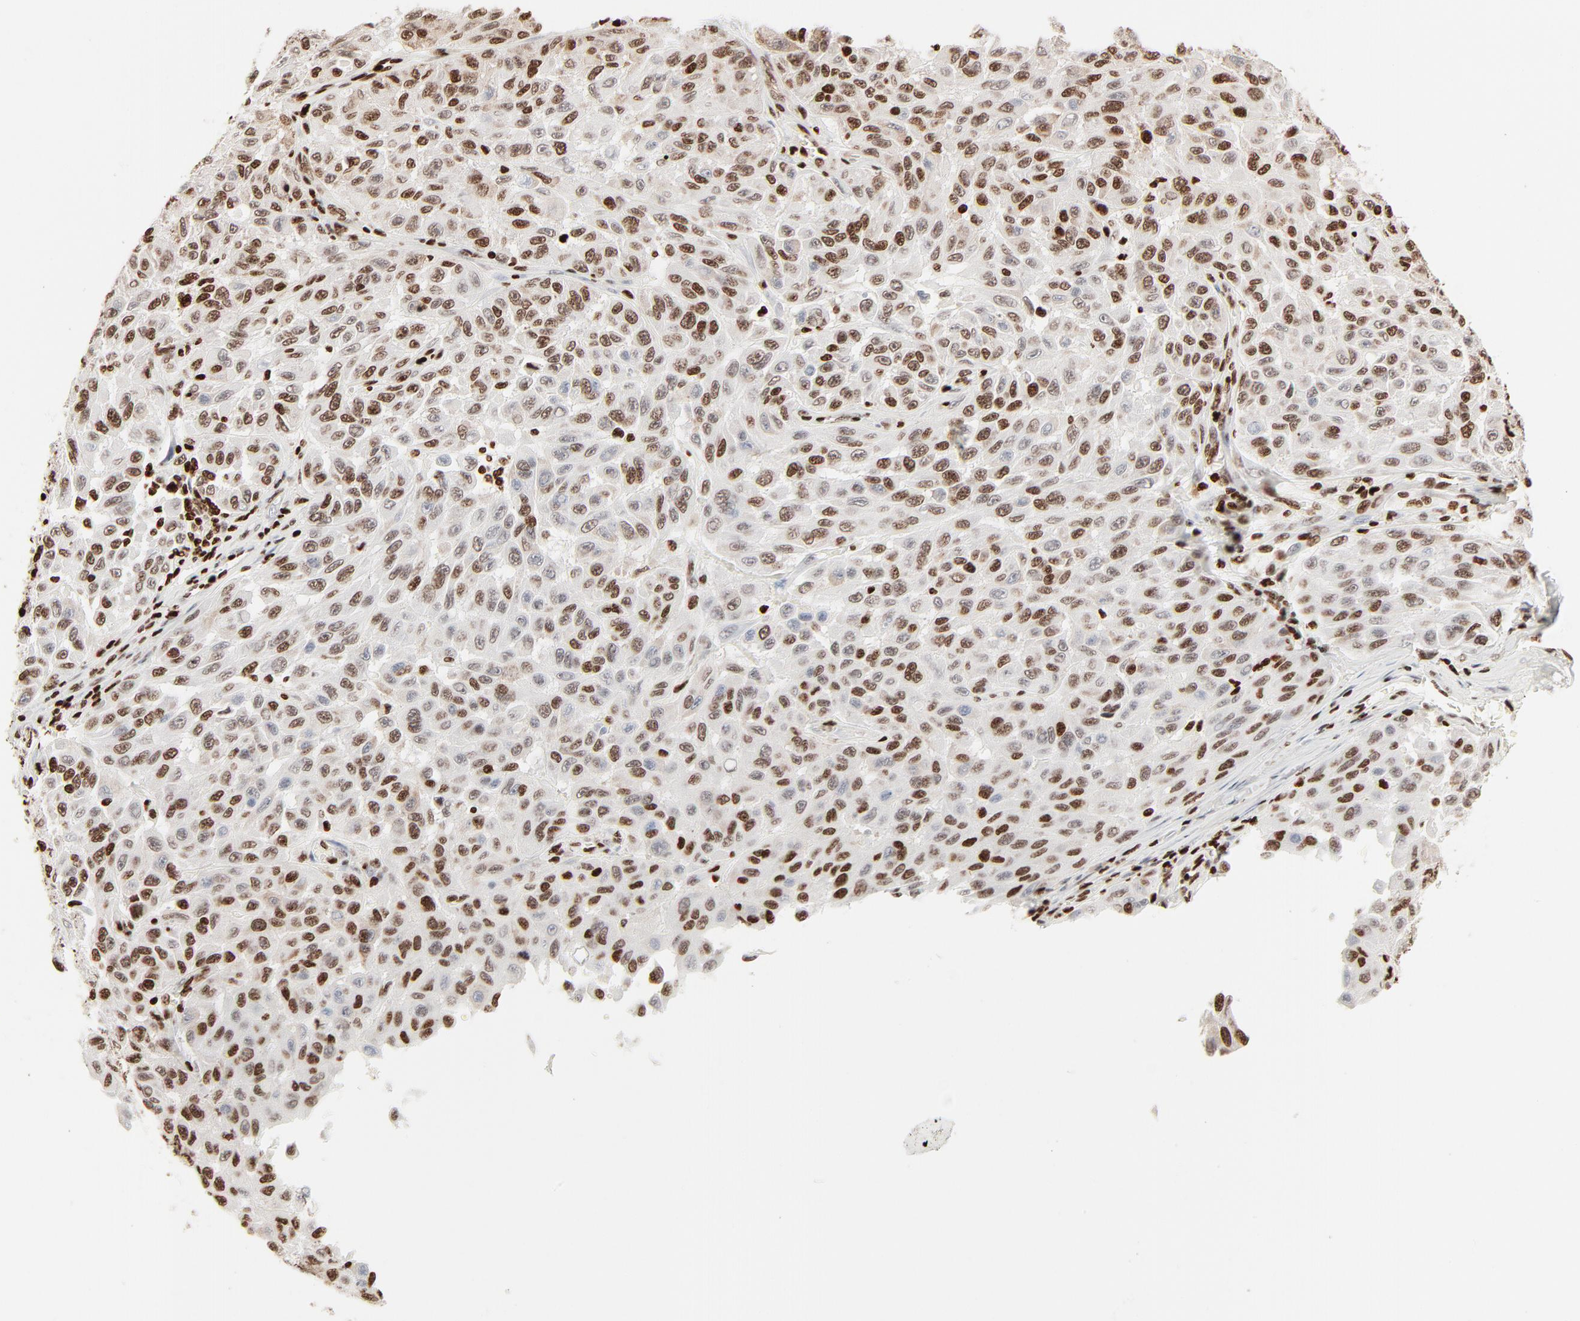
{"staining": {"intensity": "moderate", "quantity": ">75%", "location": "nuclear"}, "tissue": "melanoma", "cell_type": "Tumor cells", "image_type": "cancer", "snomed": [{"axis": "morphology", "description": "Malignant melanoma, NOS"}, {"axis": "topography", "description": "Skin"}], "caption": "Protein positivity by immunohistochemistry (IHC) shows moderate nuclear positivity in about >75% of tumor cells in malignant melanoma.", "gene": "HMGB2", "patient": {"sex": "male", "age": 30}}